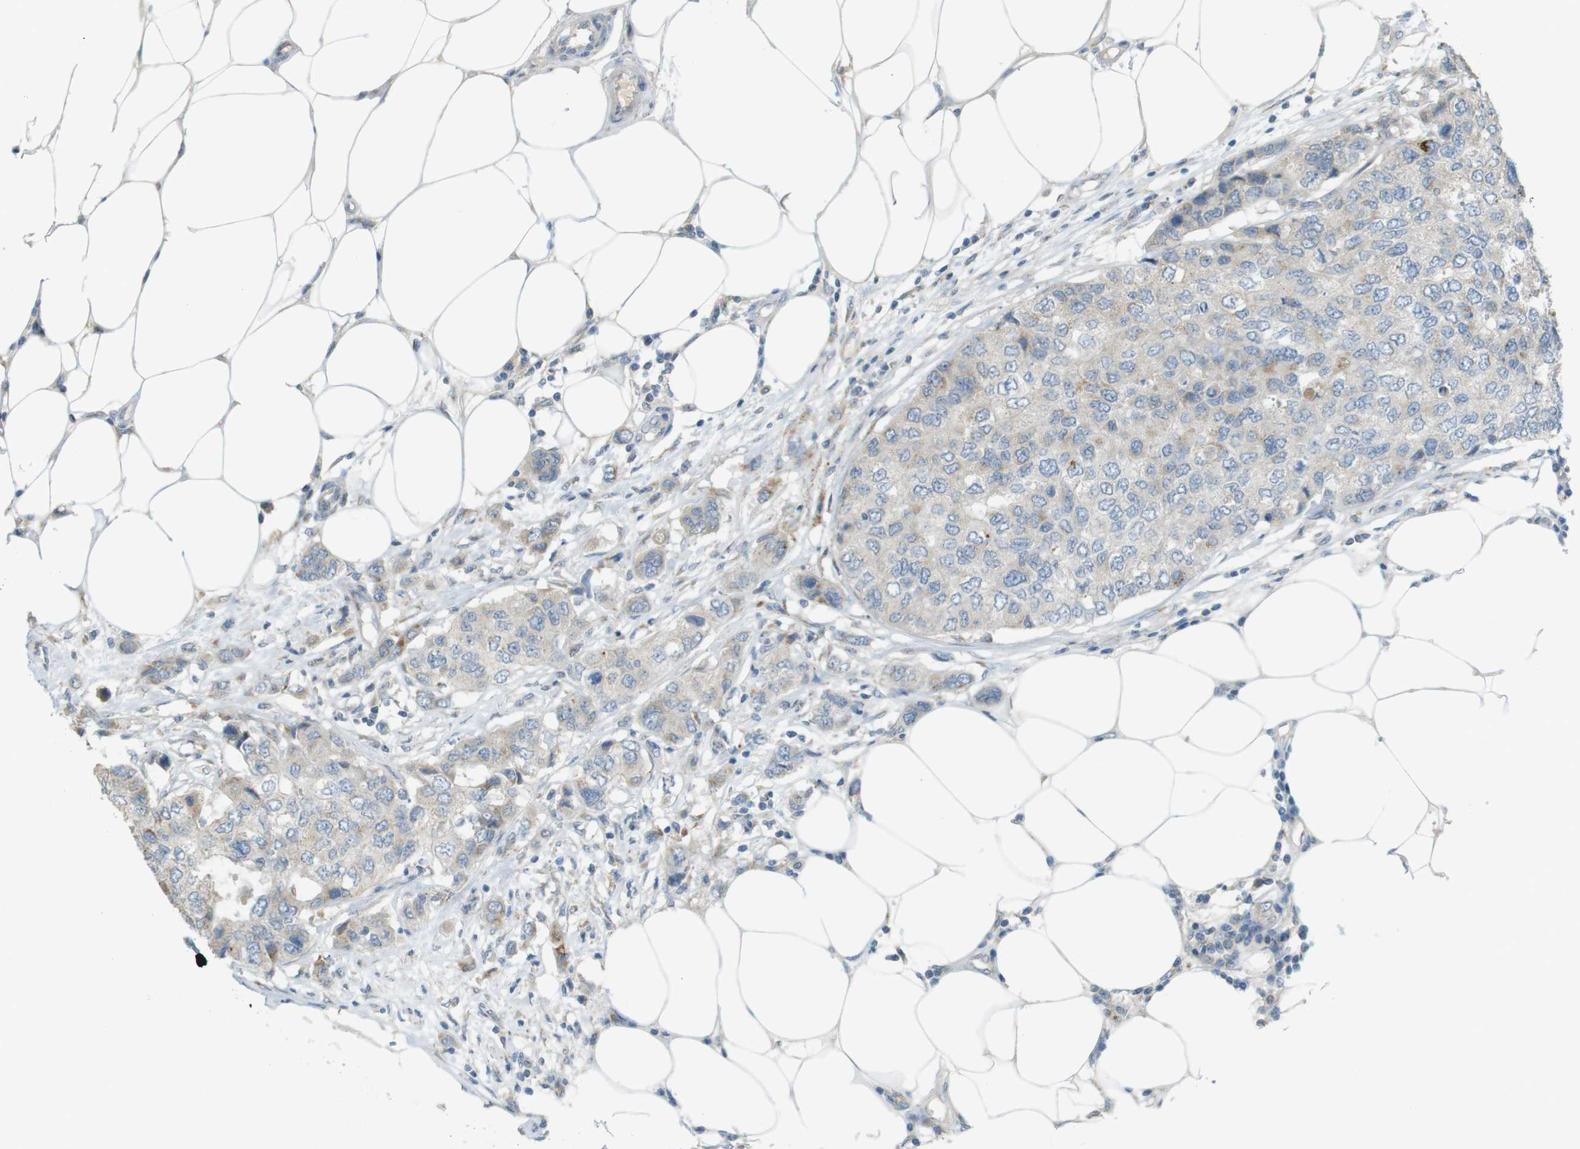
{"staining": {"intensity": "weak", "quantity": ">75%", "location": "cytoplasmic/membranous"}, "tissue": "breast cancer", "cell_type": "Tumor cells", "image_type": "cancer", "snomed": [{"axis": "morphology", "description": "Duct carcinoma"}, {"axis": "topography", "description": "Breast"}], "caption": "Approximately >75% of tumor cells in human breast cancer display weak cytoplasmic/membranous protein staining as visualized by brown immunohistochemical staining.", "gene": "UGT8", "patient": {"sex": "female", "age": 50}}